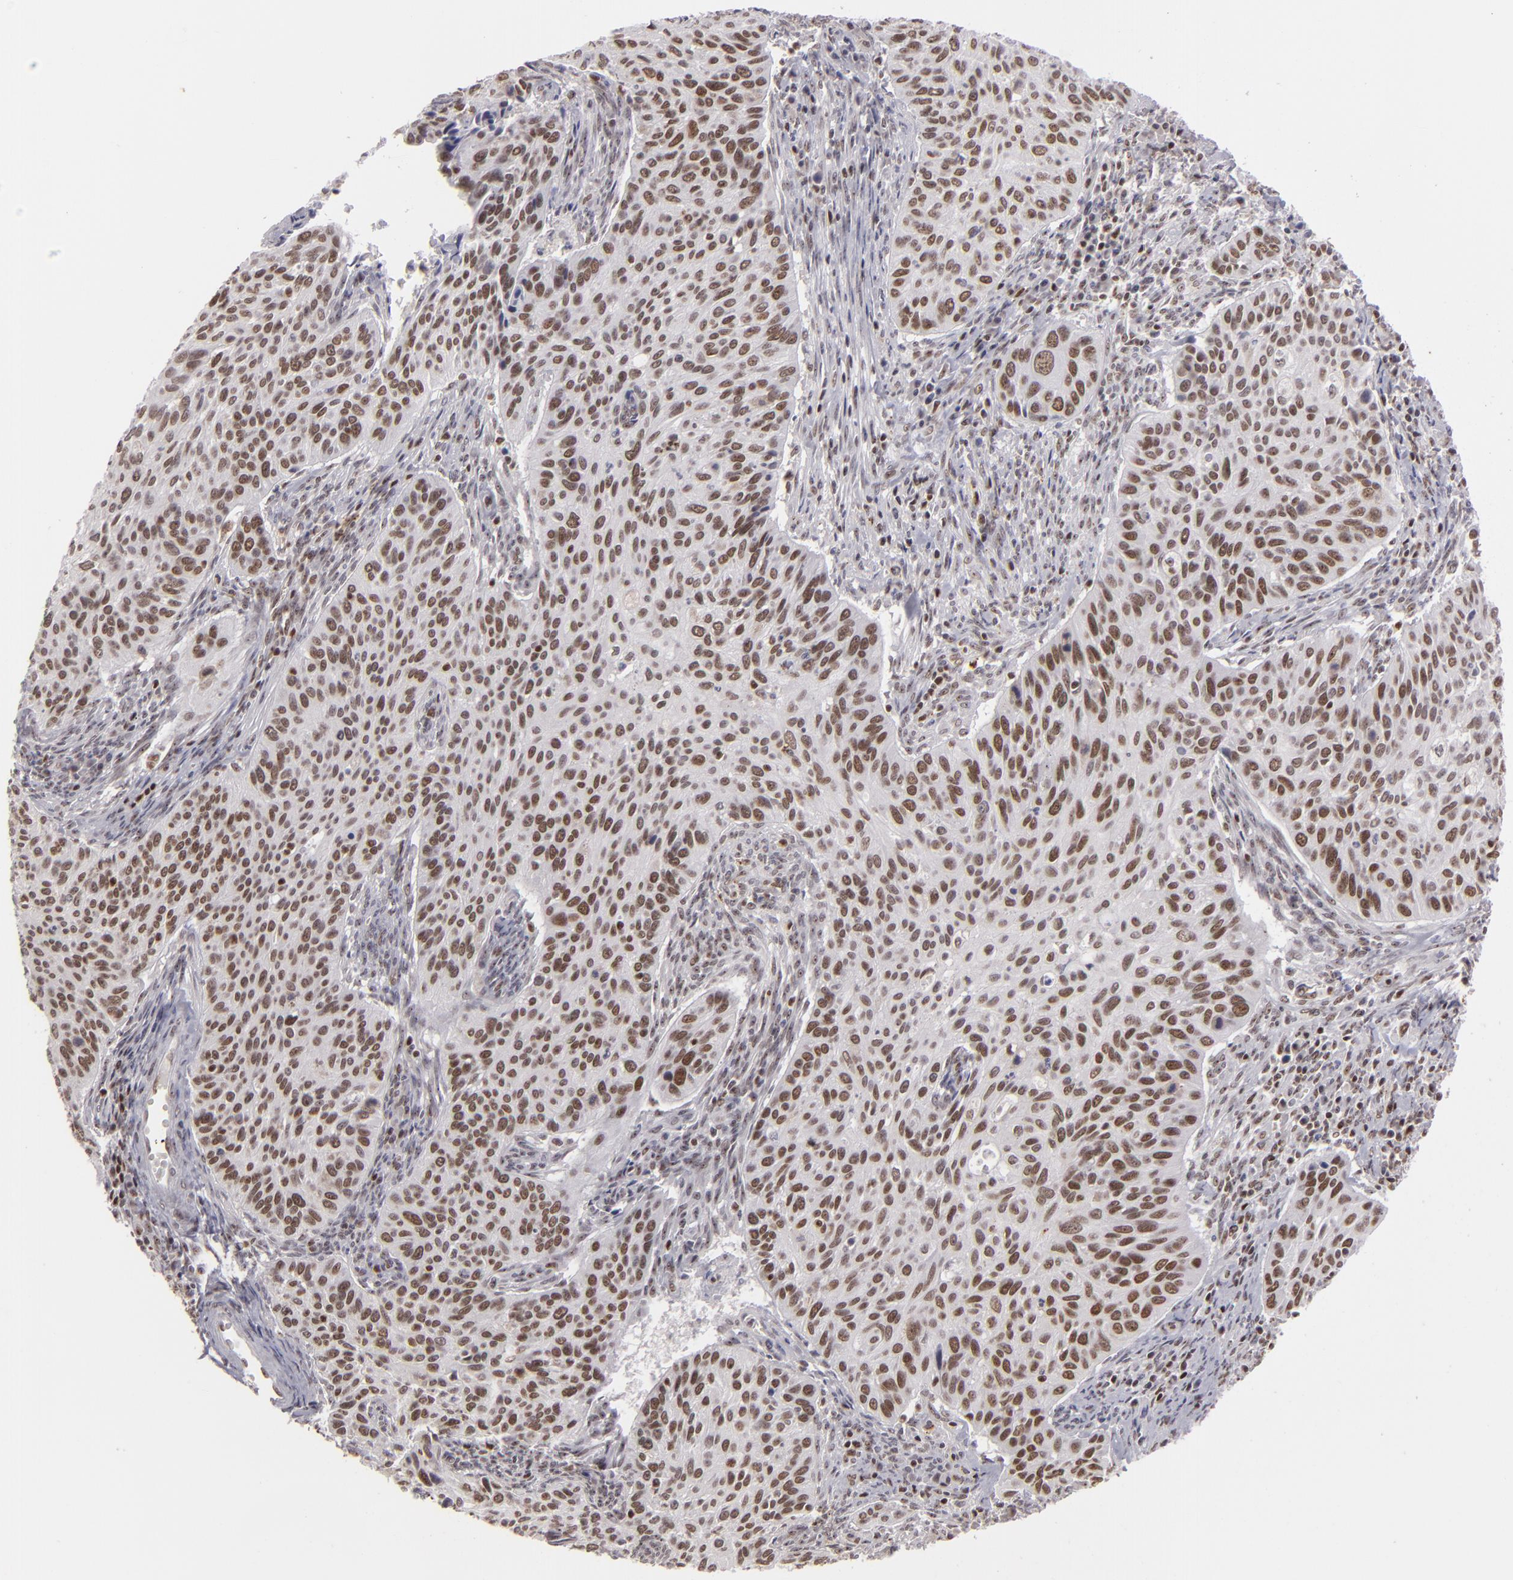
{"staining": {"intensity": "moderate", "quantity": ">75%", "location": "nuclear"}, "tissue": "cervical cancer", "cell_type": "Tumor cells", "image_type": "cancer", "snomed": [{"axis": "morphology", "description": "Adenocarcinoma, NOS"}, {"axis": "topography", "description": "Cervix"}], "caption": "An IHC photomicrograph of tumor tissue is shown. Protein staining in brown highlights moderate nuclear positivity in cervical cancer within tumor cells. The protein is shown in brown color, while the nuclei are stained blue.", "gene": "DAXX", "patient": {"sex": "female", "age": 29}}